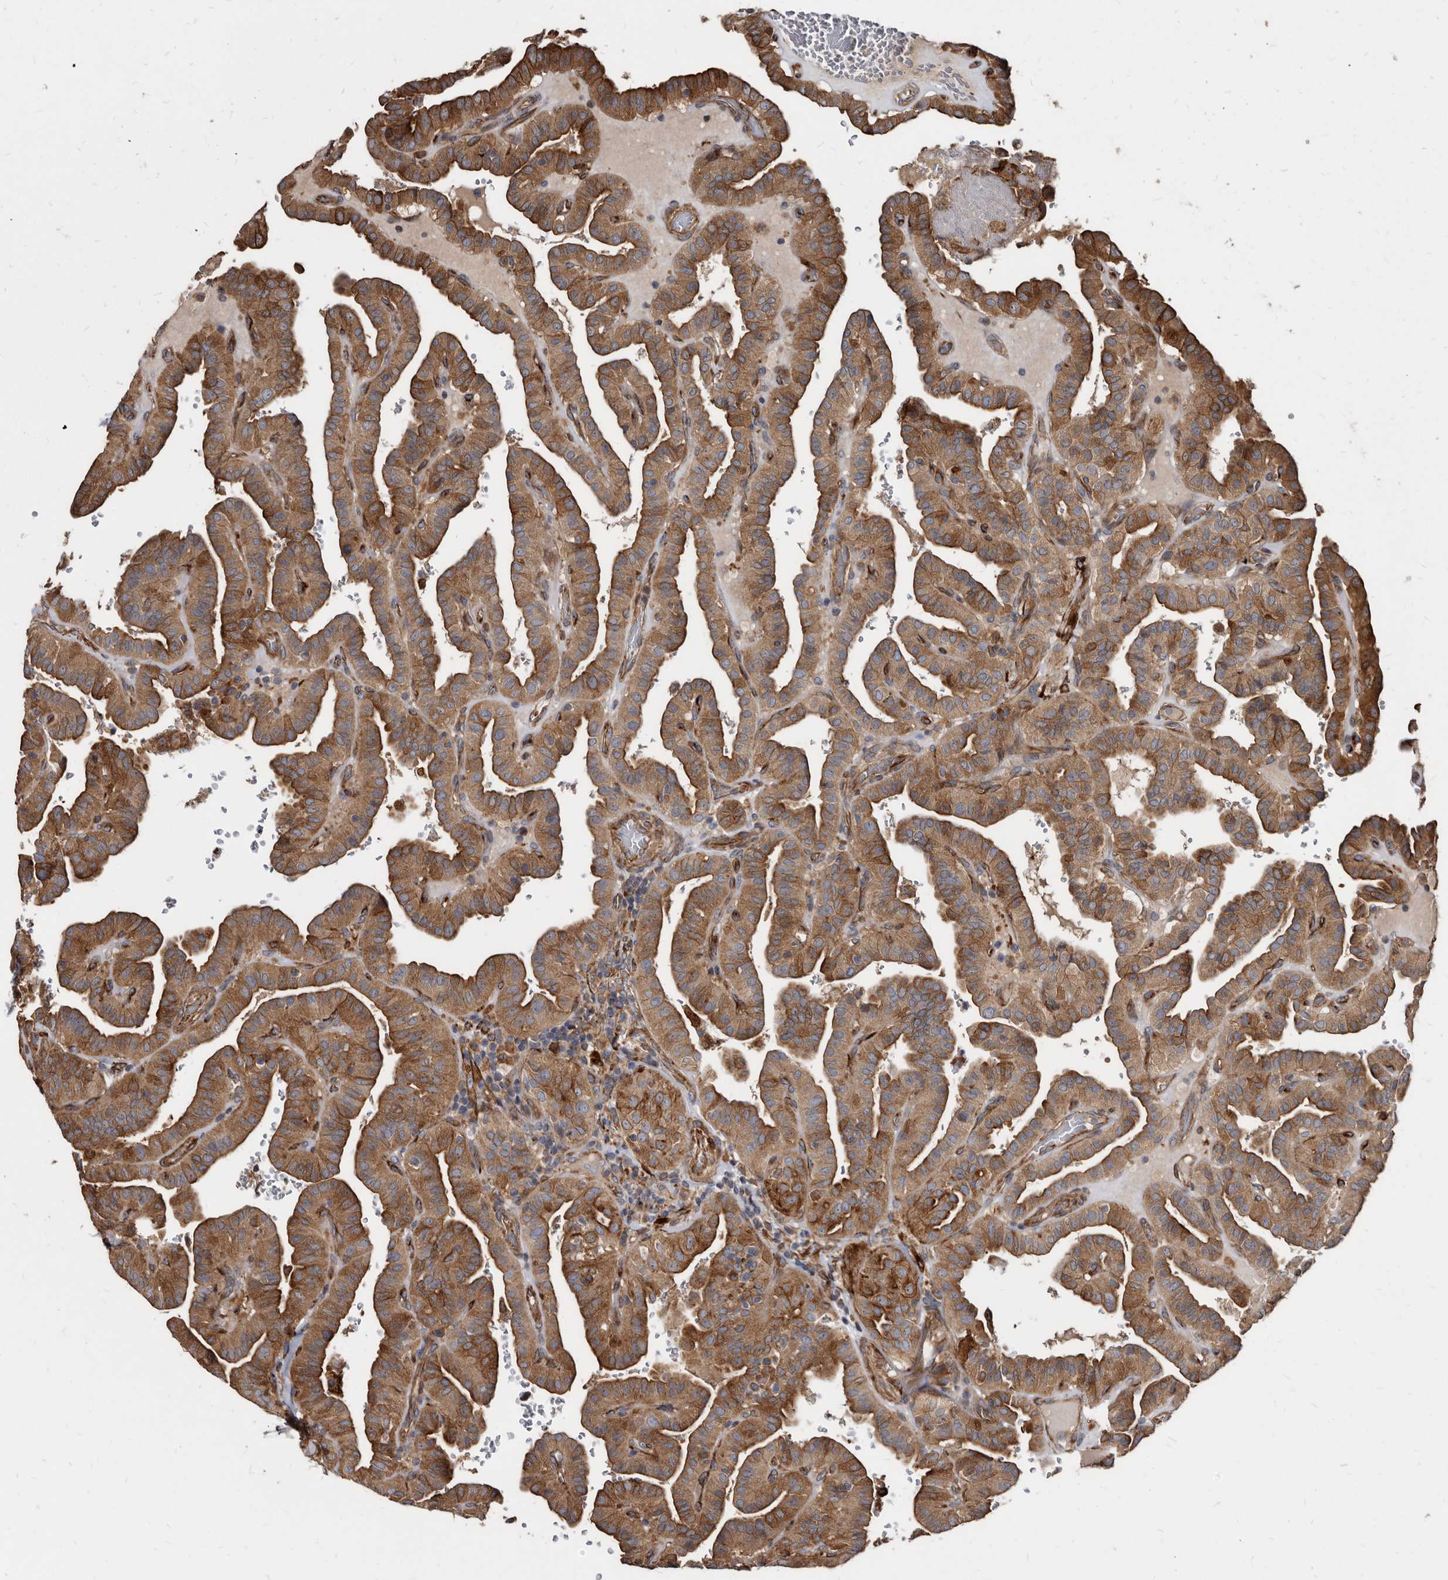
{"staining": {"intensity": "moderate", "quantity": ">75%", "location": "cytoplasmic/membranous"}, "tissue": "thyroid cancer", "cell_type": "Tumor cells", "image_type": "cancer", "snomed": [{"axis": "morphology", "description": "Papillary adenocarcinoma, NOS"}, {"axis": "topography", "description": "Thyroid gland"}], "caption": "The immunohistochemical stain labels moderate cytoplasmic/membranous expression in tumor cells of papillary adenocarcinoma (thyroid) tissue.", "gene": "KCTD20", "patient": {"sex": "male", "age": 77}}